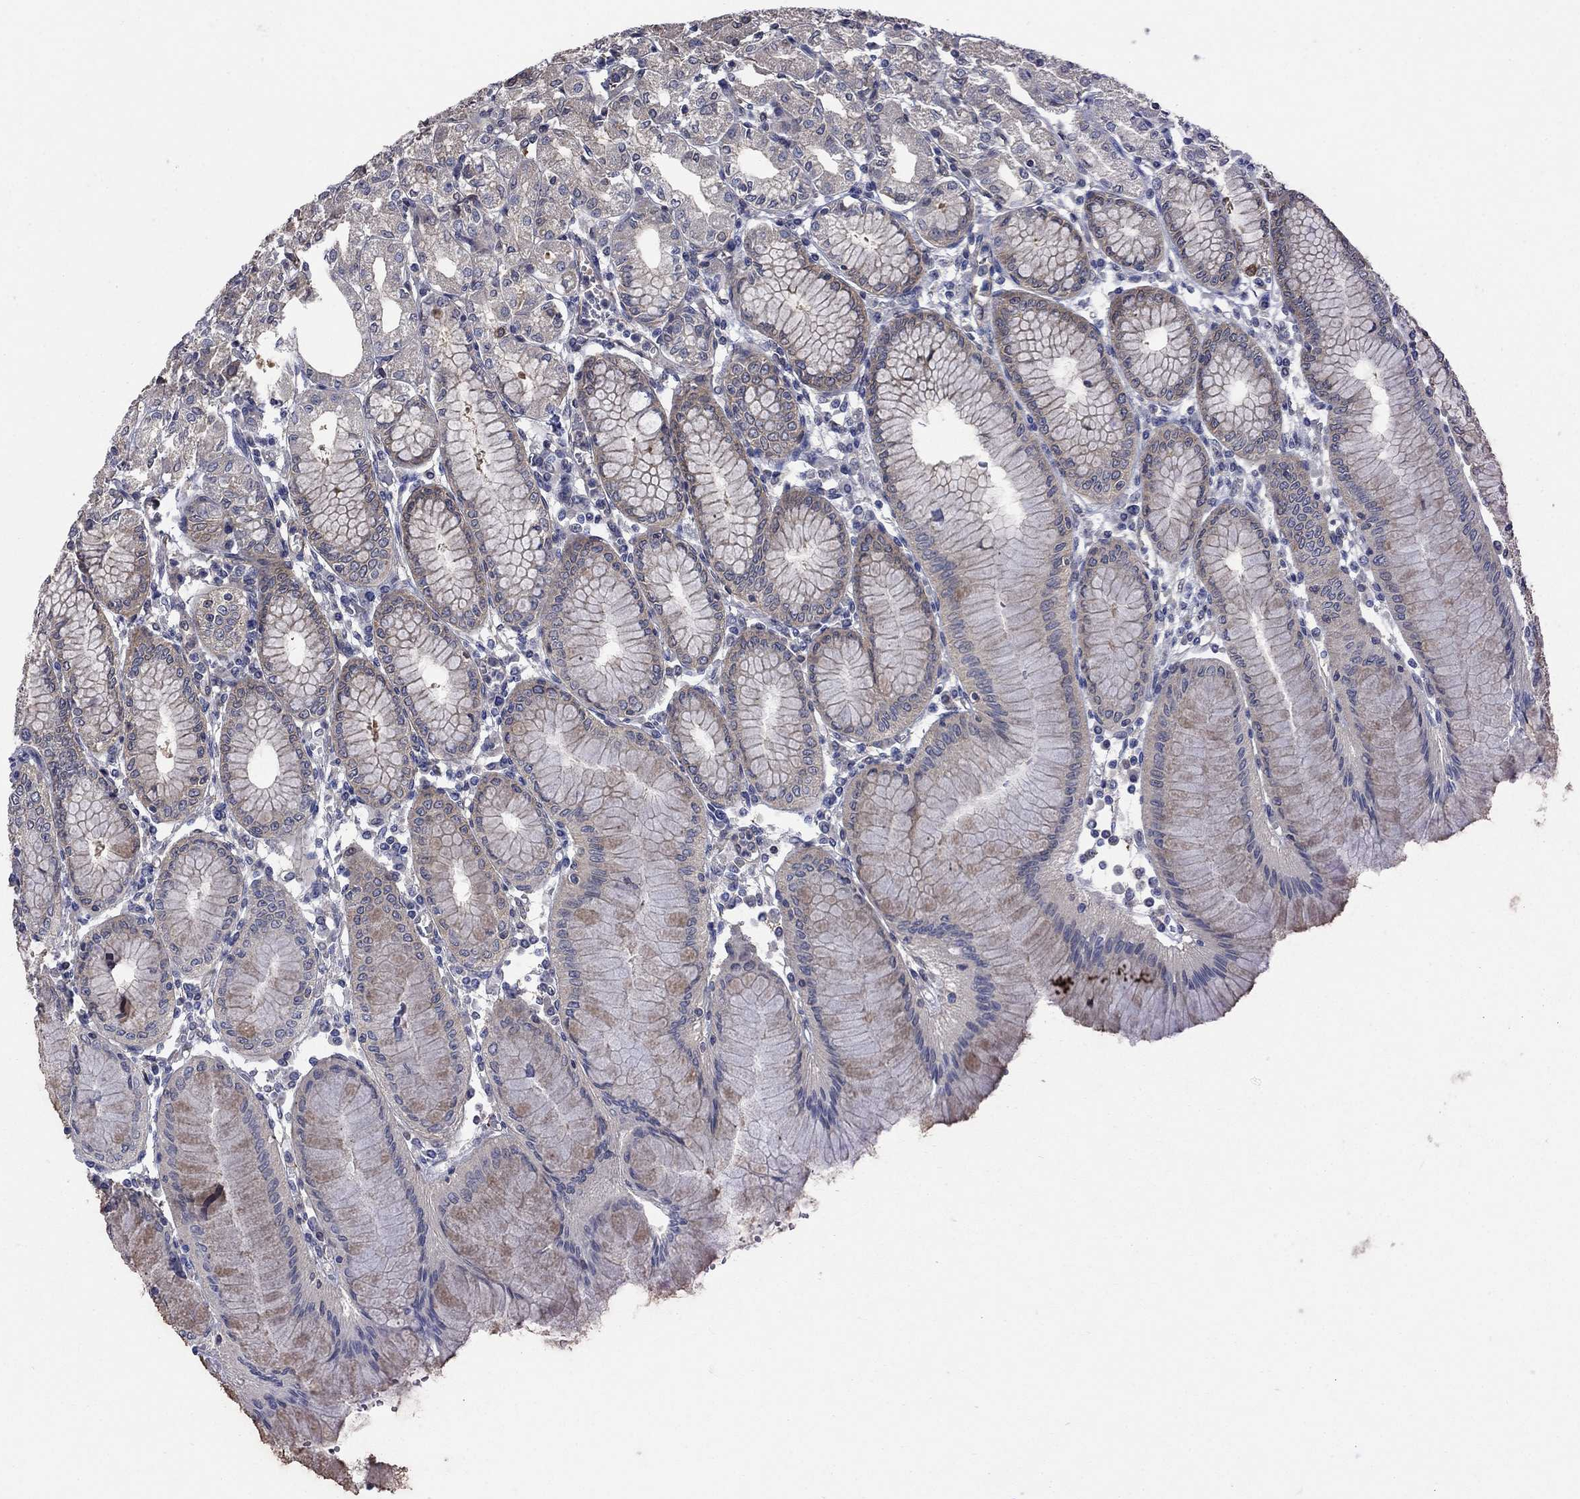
{"staining": {"intensity": "weak", "quantity": "<25%", "location": "cytoplasmic/membranous"}, "tissue": "stomach", "cell_type": "Glandular cells", "image_type": "normal", "snomed": [{"axis": "morphology", "description": "Normal tissue, NOS"}, {"axis": "topography", "description": "Skeletal muscle"}, {"axis": "topography", "description": "Stomach"}], "caption": "Immunohistochemistry of normal stomach exhibits no expression in glandular cells.", "gene": "PDZD2", "patient": {"sex": "female", "age": 57}}